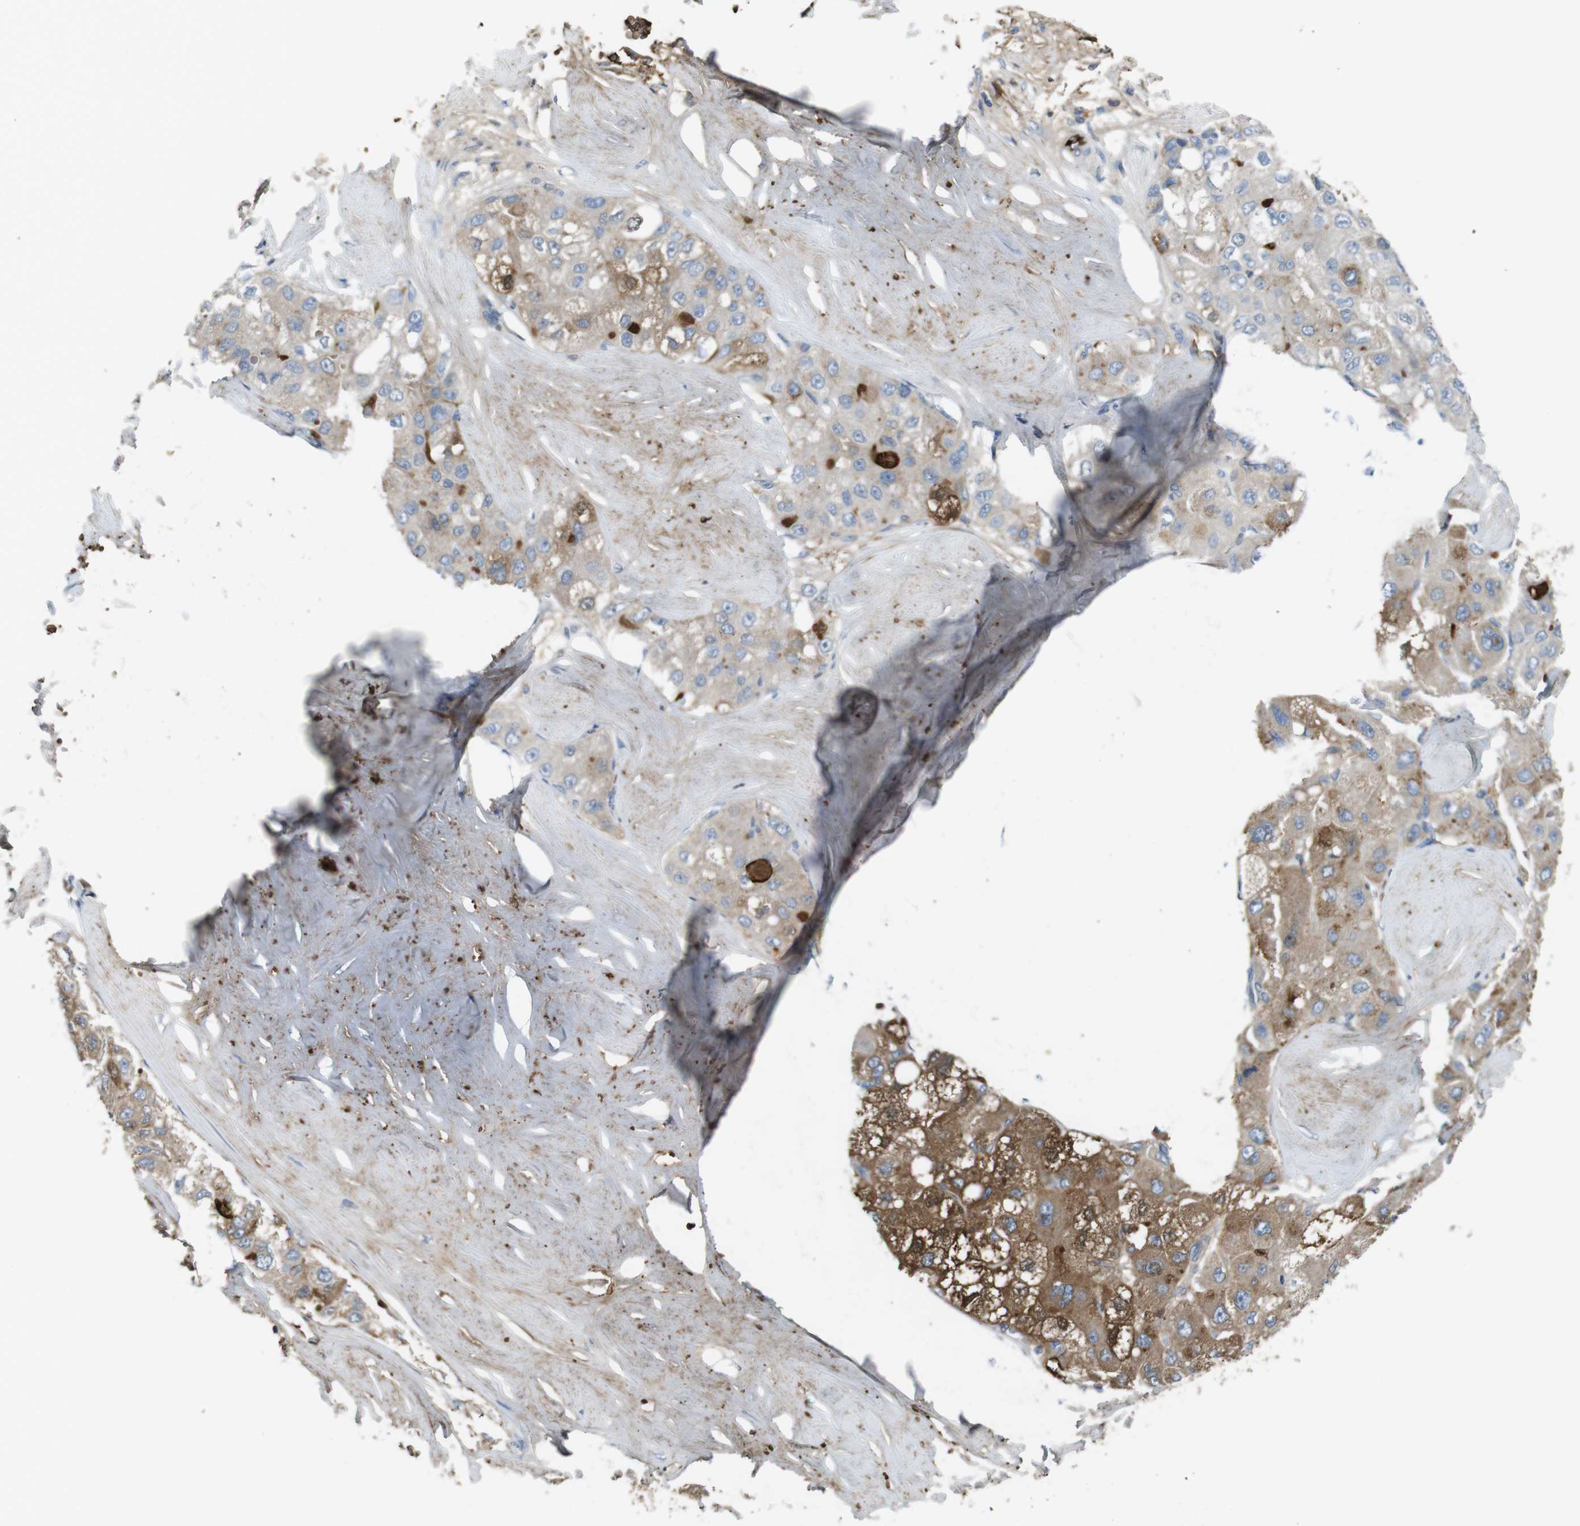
{"staining": {"intensity": "moderate", "quantity": "<25%", "location": "cytoplasmic/membranous"}, "tissue": "liver cancer", "cell_type": "Tumor cells", "image_type": "cancer", "snomed": [{"axis": "morphology", "description": "Carcinoma, Hepatocellular, NOS"}, {"axis": "topography", "description": "Liver"}], "caption": "Immunohistochemical staining of human hepatocellular carcinoma (liver) shows low levels of moderate cytoplasmic/membranous protein expression in approximately <25% of tumor cells. (Brightfield microscopy of DAB IHC at high magnification).", "gene": "LTBP4", "patient": {"sex": "male", "age": 80}}